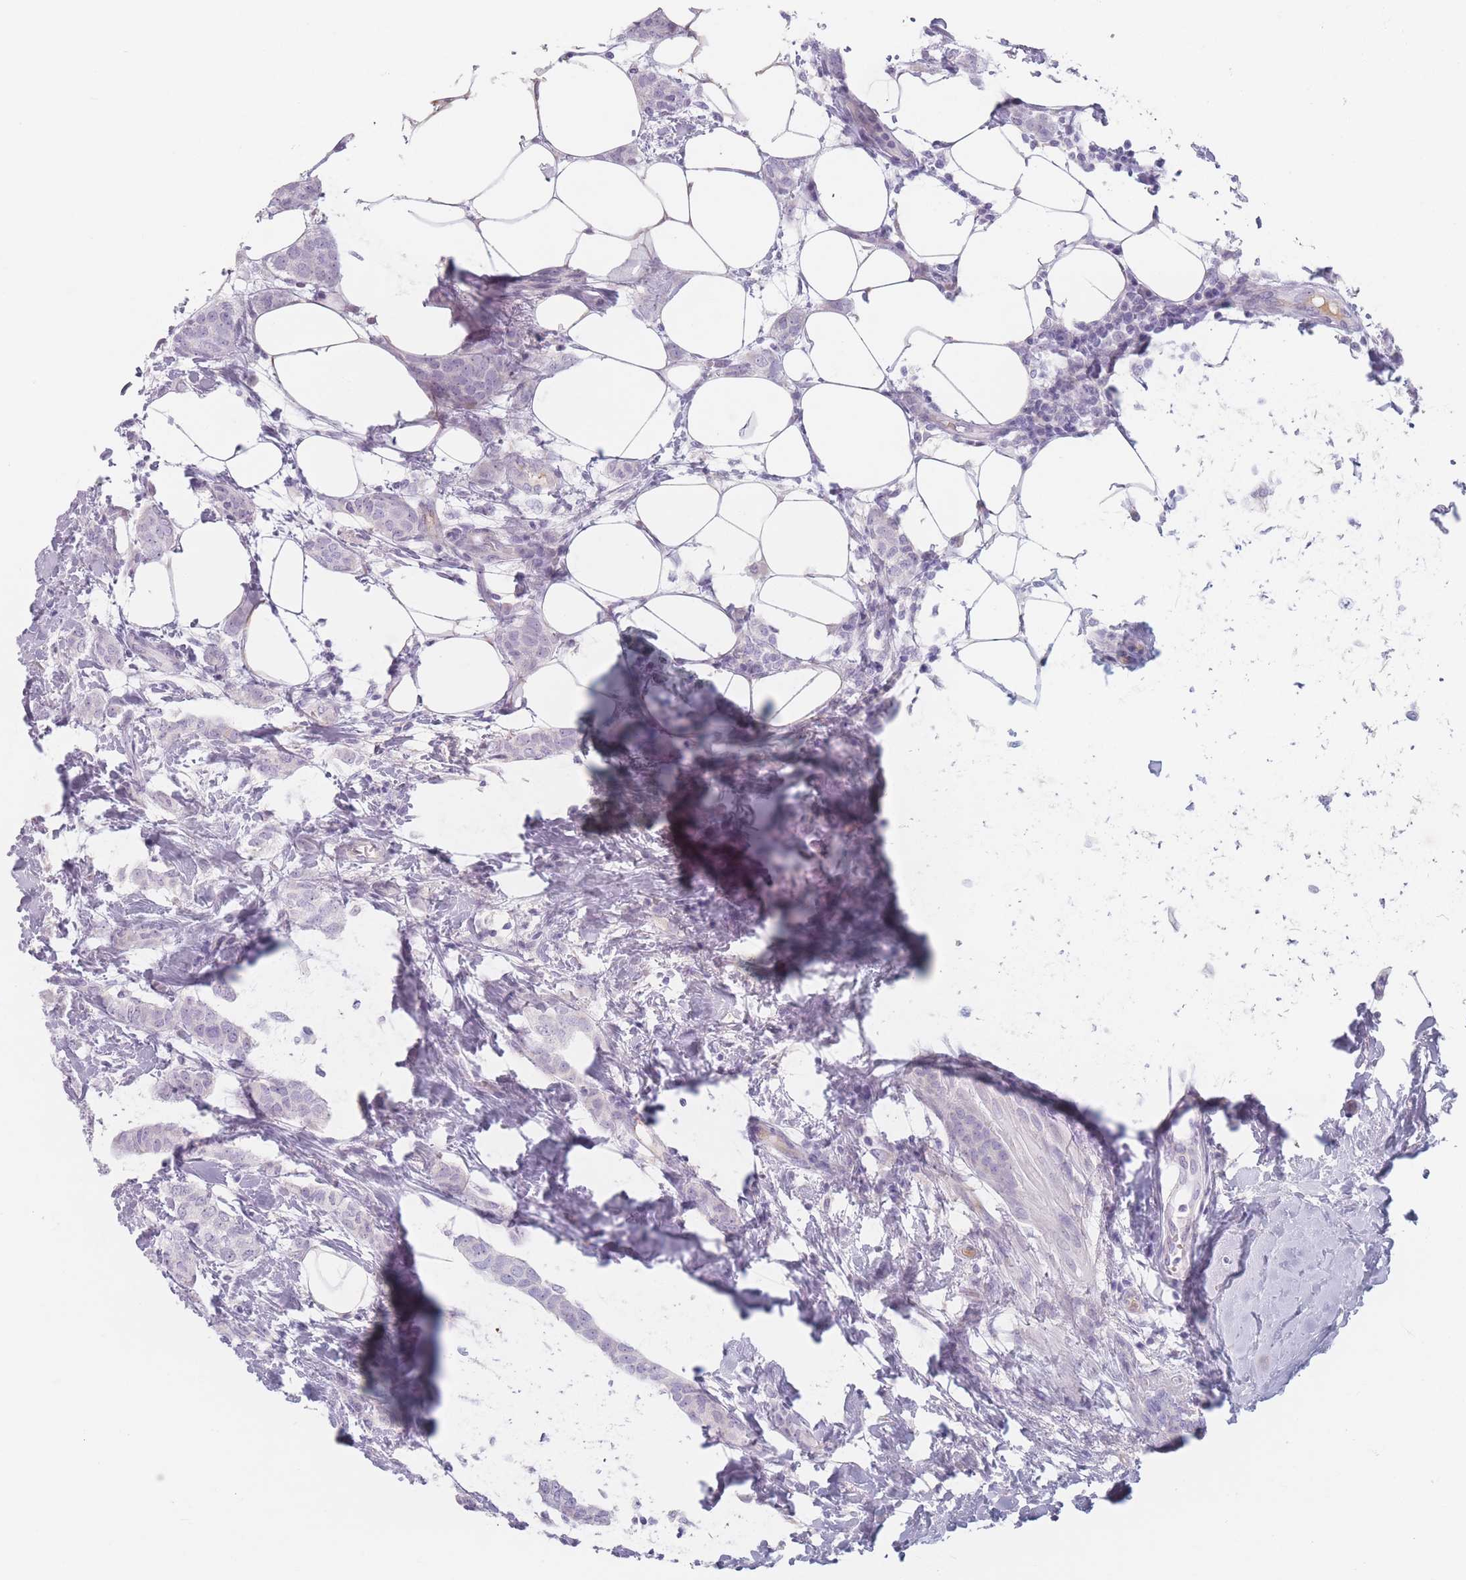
{"staining": {"intensity": "negative", "quantity": "none", "location": "none"}, "tissue": "breast cancer", "cell_type": "Tumor cells", "image_type": "cancer", "snomed": [{"axis": "morphology", "description": "Duct carcinoma"}, {"axis": "topography", "description": "Breast"}], "caption": "This is an immunohistochemistry (IHC) histopathology image of human breast invasive ductal carcinoma. There is no positivity in tumor cells.", "gene": "PIGM", "patient": {"sex": "female", "age": 72}}